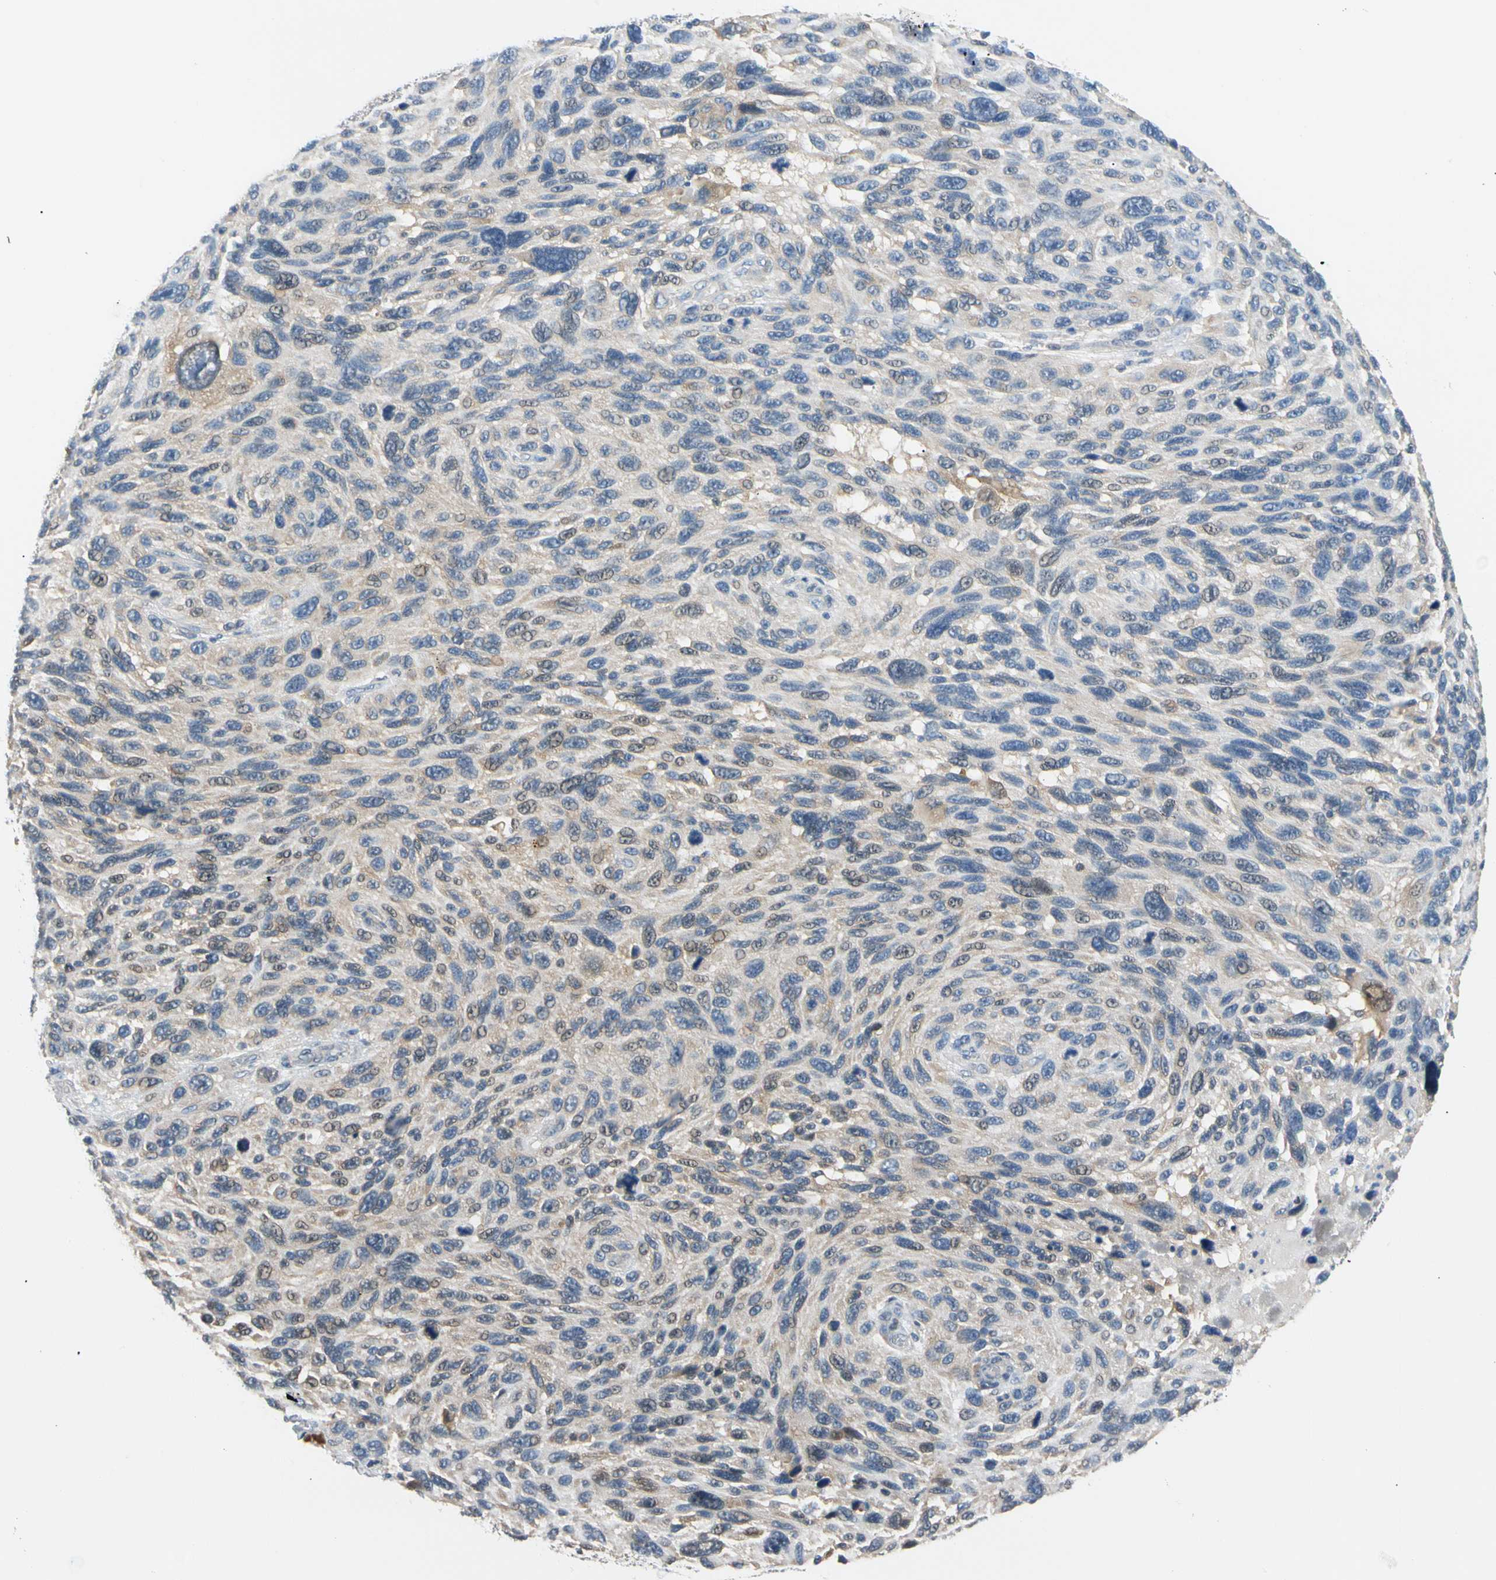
{"staining": {"intensity": "weak", "quantity": "25%-75%", "location": "cytoplasmic/membranous"}, "tissue": "melanoma", "cell_type": "Tumor cells", "image_type": "cancer", "snomed": [{"axis": "morphology", "description": "Malignant melanoma, NOS"}, {"axis": "topography", "description": "Skin"}], "caption": "DAB (3,3'-diaminobenzidine) immunohistochemical staining of malignant melanoma demonstrates weak cytoplasmic/membranous protein staining in about 25%-75% of tumor cells.", "gene": "SEC23B", "patient": {"sex": "male", "age": 53}}